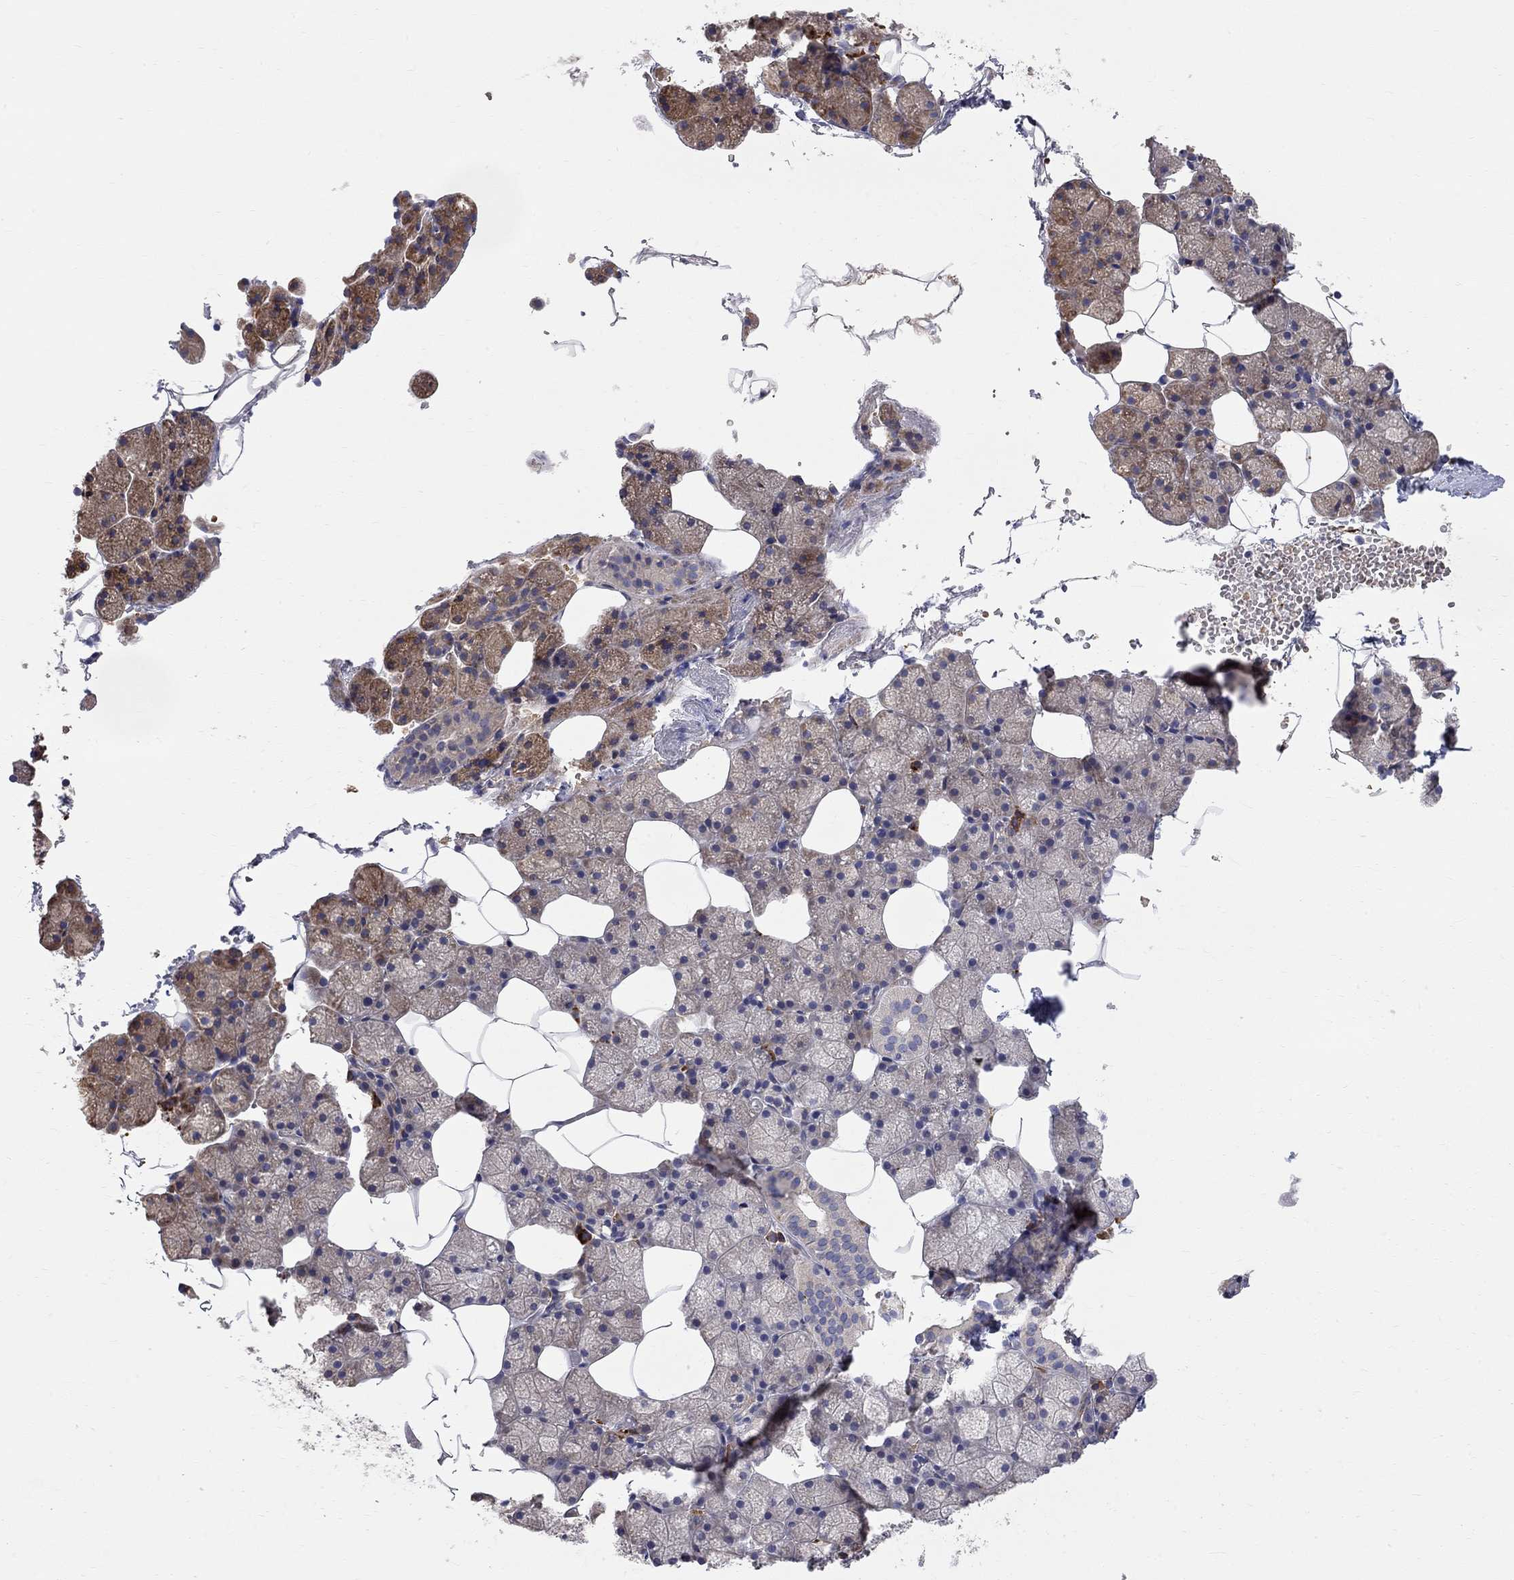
{"staining": {"intensity": "moderate", "quantity": "<25%", "location": "cytoplasmic/membranous"}, "tissue": "salivary gland", "cell_type": "Glandular cells", "image_type": "normal", "snomed": [{"axis": "morphology", "description": "Normal tissue, NOS"}, {"axis": "topography", "description": "Salivary gland"}], "caption": "DAB immunohistochemical staining of unremarkable human salivary gland displays moderate cytoplasmic/membranous protein staining in about <25% of glandular cells.", "gene": "CASTOR1", "patient": {"sex": "male", "age": 38}}